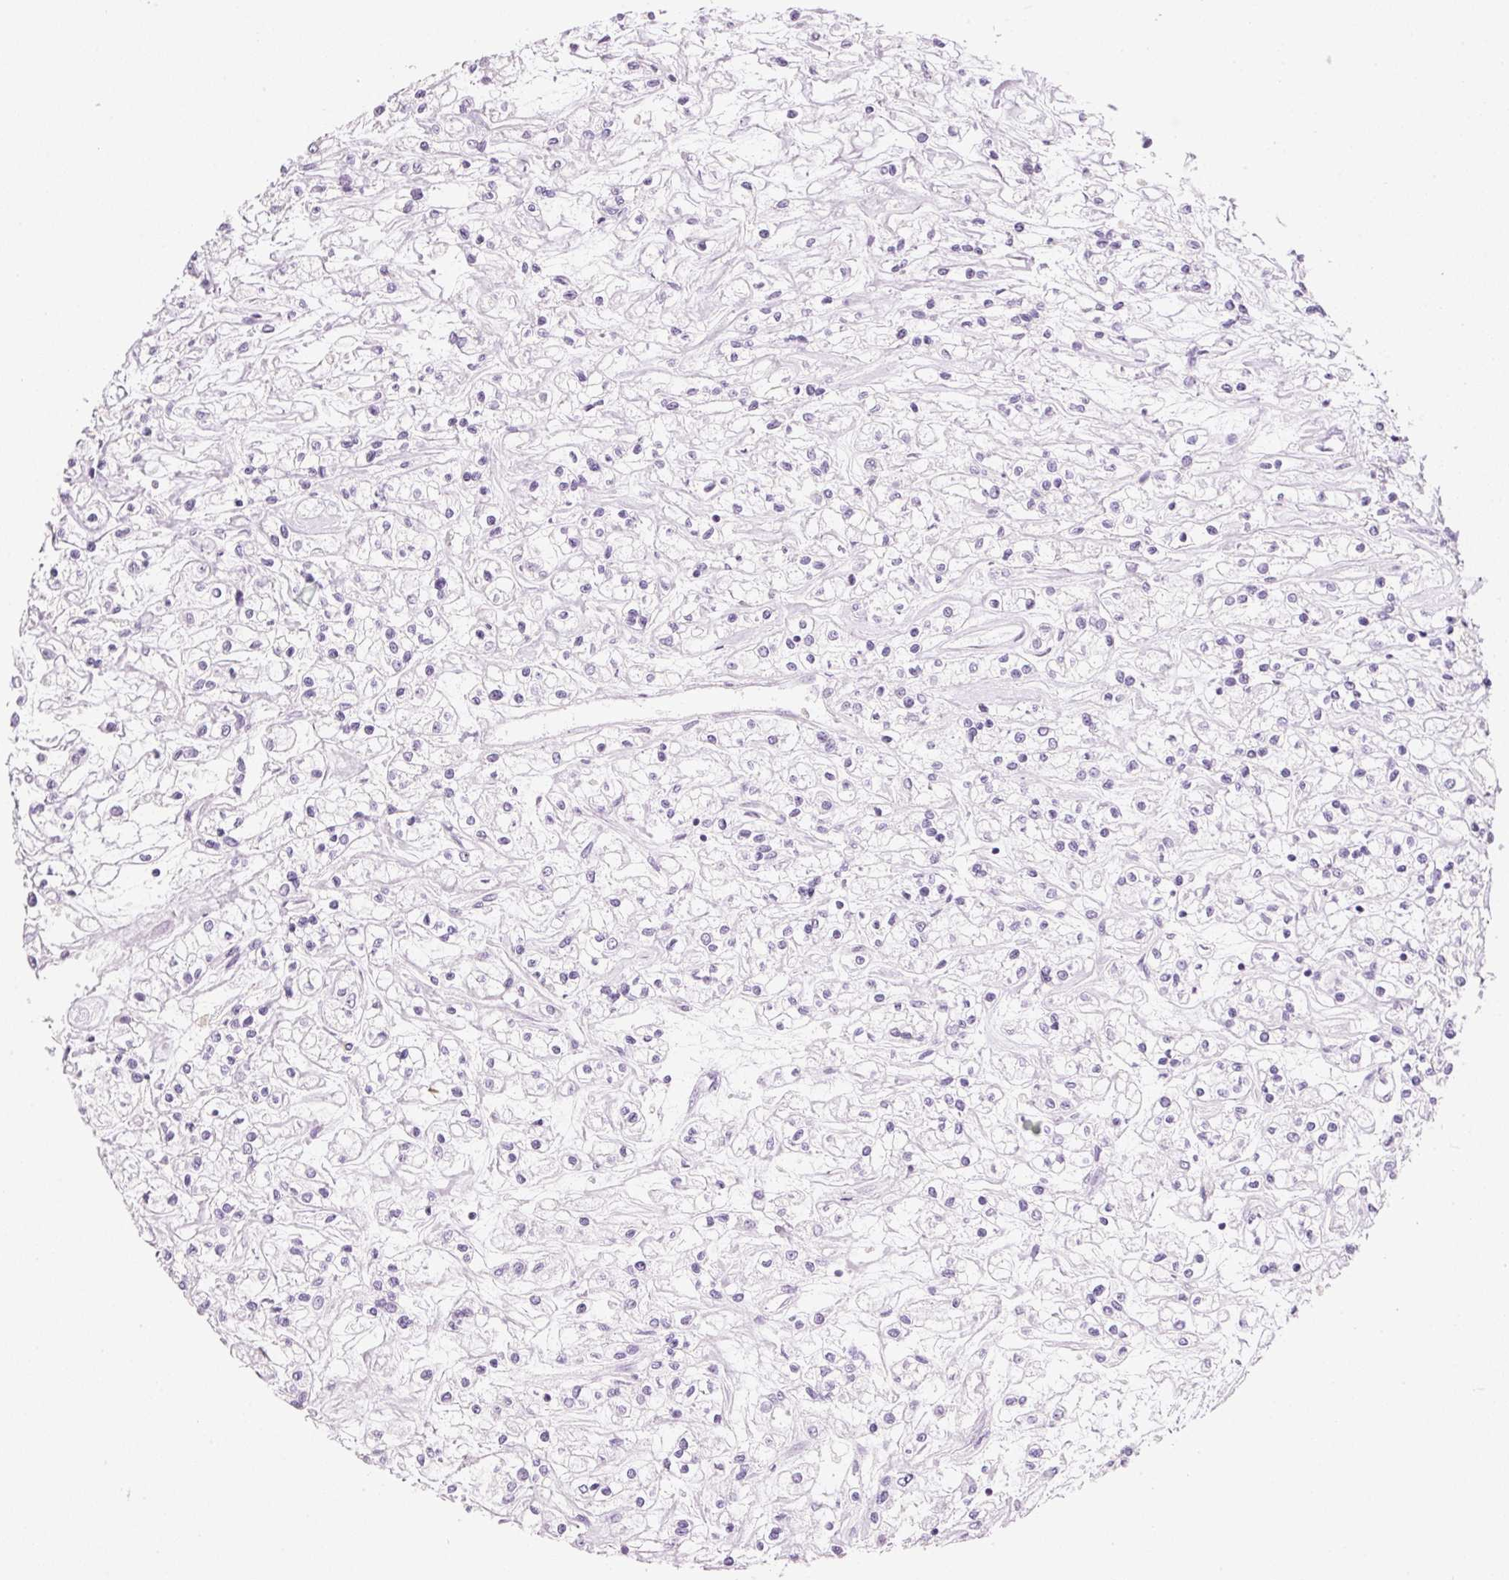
{"staining": {"intensity": "negative", "quantity": "none", "location": "none"}, "tissue": "renal cancer", "cell_type": "Tumor cells", "image_type": "cancer", "snomed": [{"axis": "morphology", "description": "Adenocarcinoma, NOS"}, {"axis": "topography", "description": "Kidney"}], "caption": "Adenocarcinoma (renal) was stained to show a protein in brown. There is no significant expression in tumor cells.", "gene": "CMA1", "patient": {"sex": "female", "age": 59}}